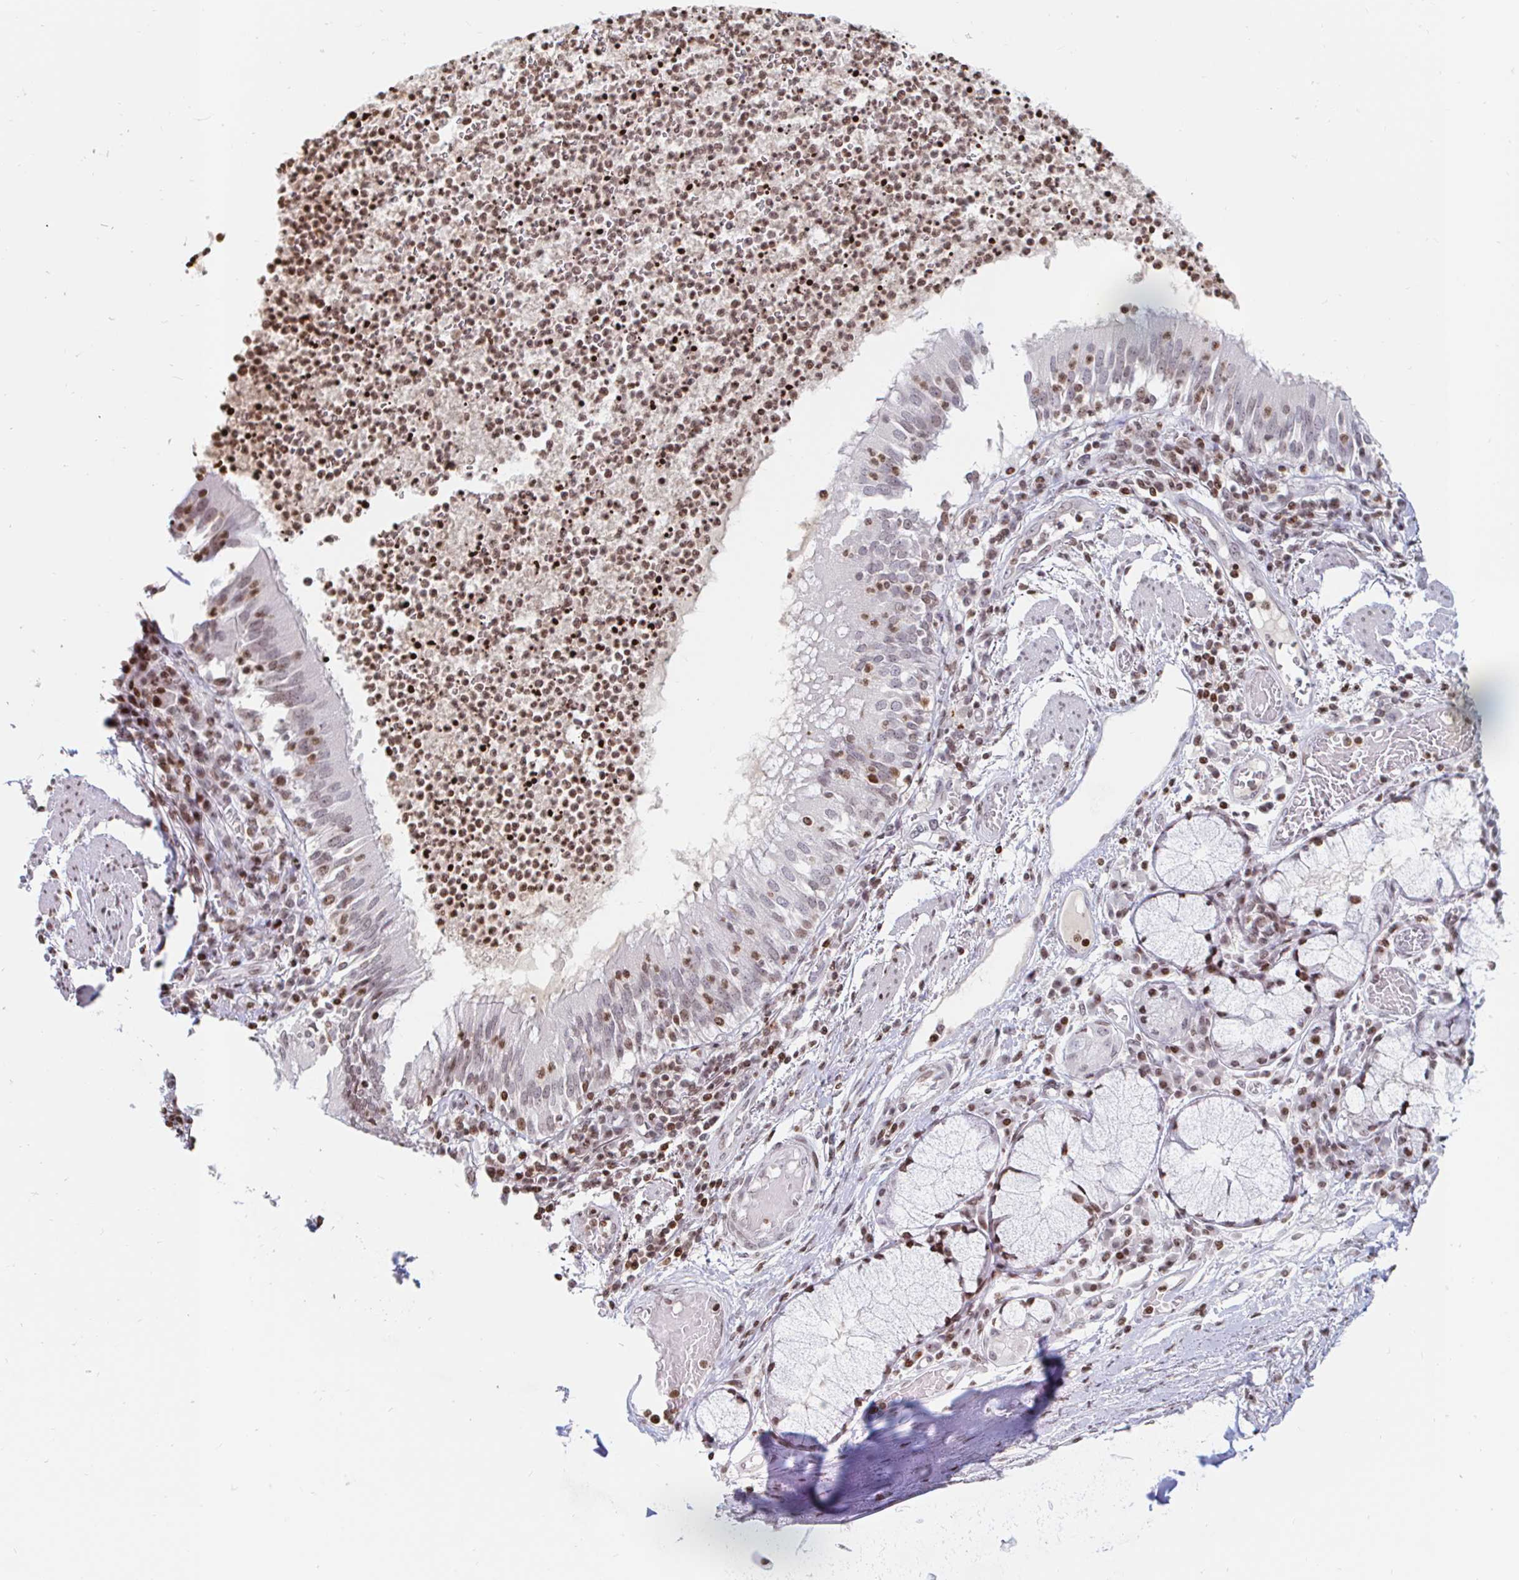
{"staining": {"intensity": "weak", "quantity": "25%-75%", "location": "nuclear"}, "tissue": "bronchus", "cell_type": "Respiratory epithelial cells", "image_type": "normal", "snomed": [{"axis": "morphology", "description": "Normal tissue, NOS"}, {"axis": "topography", "description": "Lymph node"}, {"axis": "topography", "description": "Bronchus"}], "caption": "The micrograph reveals immunohistochemical staining of unremarkable bronchus. There is weak nuclear staining is seen in approximately 25%-75% of respiratory epithelial cells. (brown staining indicates protein expression, while blue staining denotes nuclei).", "gene": "HOXC10", "patient": {"sex": "male", "age": 56}}